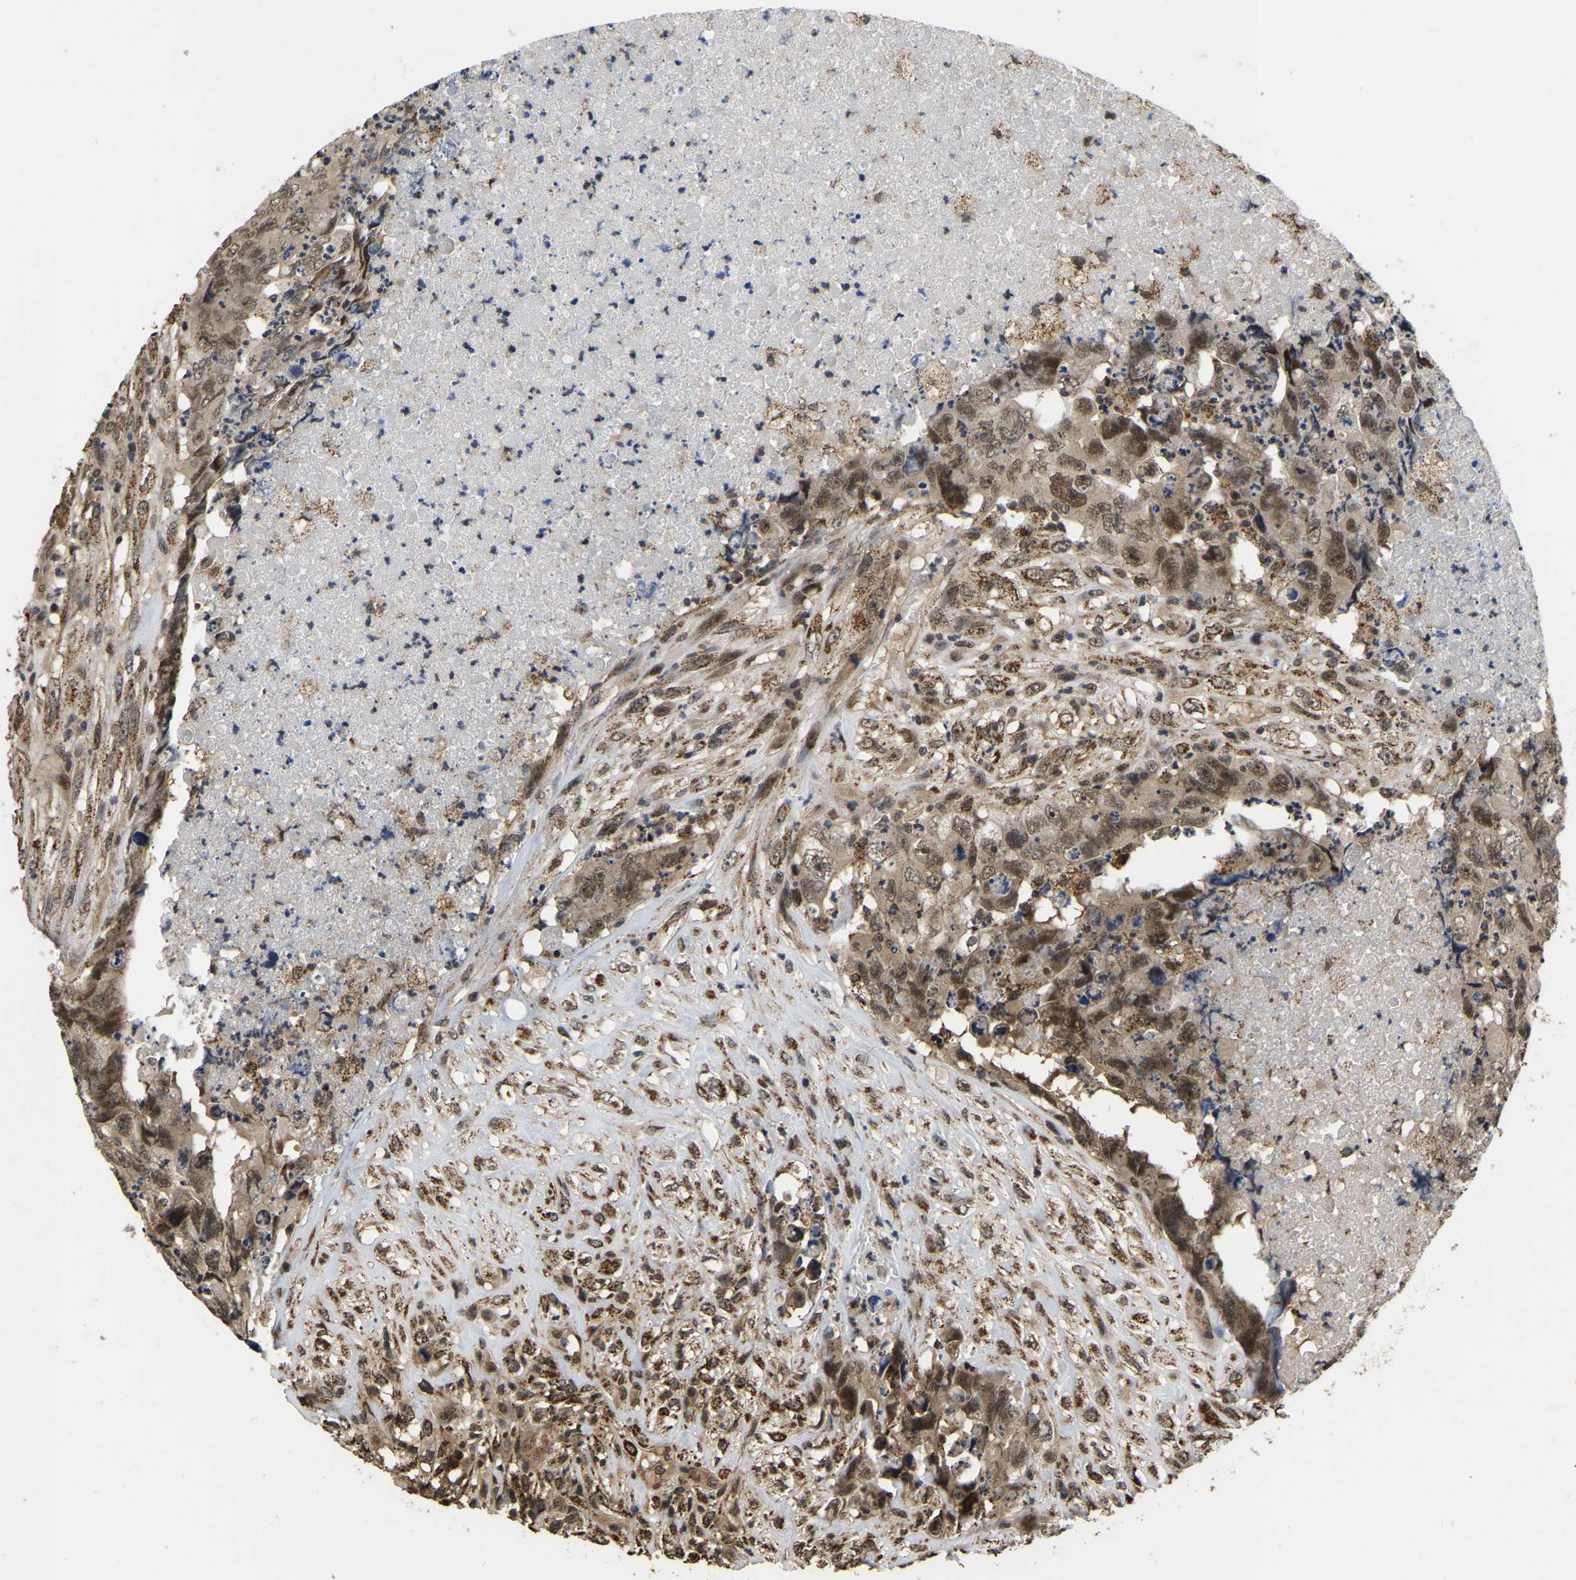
{"staining": {"intensity": "moderate", "quantity": ">75%", "location": "cytoplasmic/membranous,nuclear"}, "tissue": "testis cancer", "cell_type": "Tumor cells", "image_type": "cancer", "snomed": [{"axis": "morphology", "description": "Carcinoma, Embryonal, NOS"}, {"axis": "topography", "description": "Testis"}], "caption": "Testis cancer stained with a brown dye exhibits moderate cytoplasmic/membranous and nuclear positive expression in approximately >75% of tumor cells.", "gene": "CIAO1", "patient": {"sex": "male", "age": 32}}